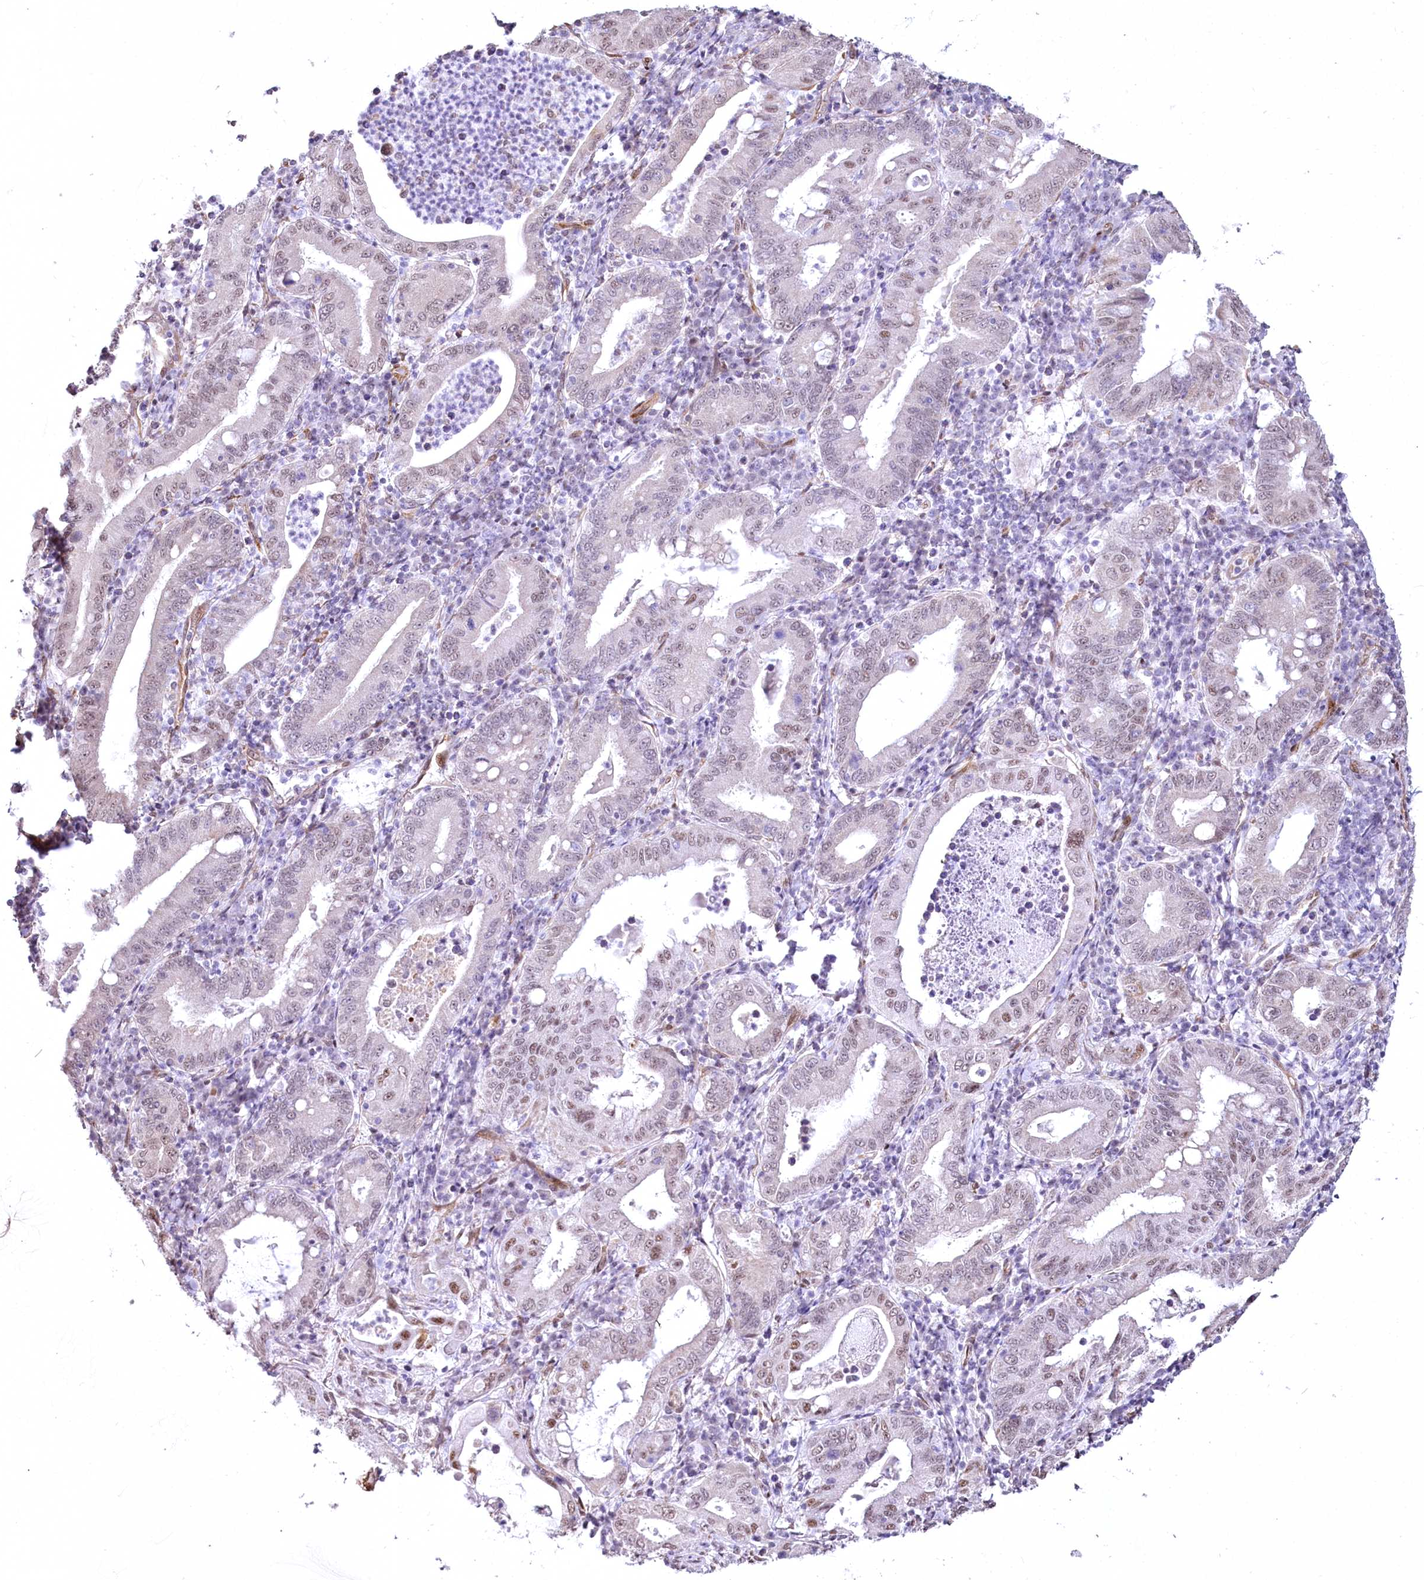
{"staining": {"intensity": "moderate", "quantity": "<25%", "location": "nuclear"}, "tissue": "stomach cancer", "cell_type": "Tumor cells", "image_type": "cancer", "snomed": [{"axis": "morphology", "description": "Normal tissue, NOS"}, {"axis": "morphology", "description": "Adenocarcinoma, NOS"}, {"axis": "topography", "description": "Esophagus"}, {"axis": "topography", "description": "Stomach, upper"}, {"axis": "topography", "description": "Peripheral nerve tissue"}], "caption": "Stomach cancer (adenocarcinoma) was stained to show a protein in brown. There is low levels of moderate nuclear positivity in approximately <25% of tumor cells.", "gene": "YBX3", "patient": {"sex": "male", "age": 62}}